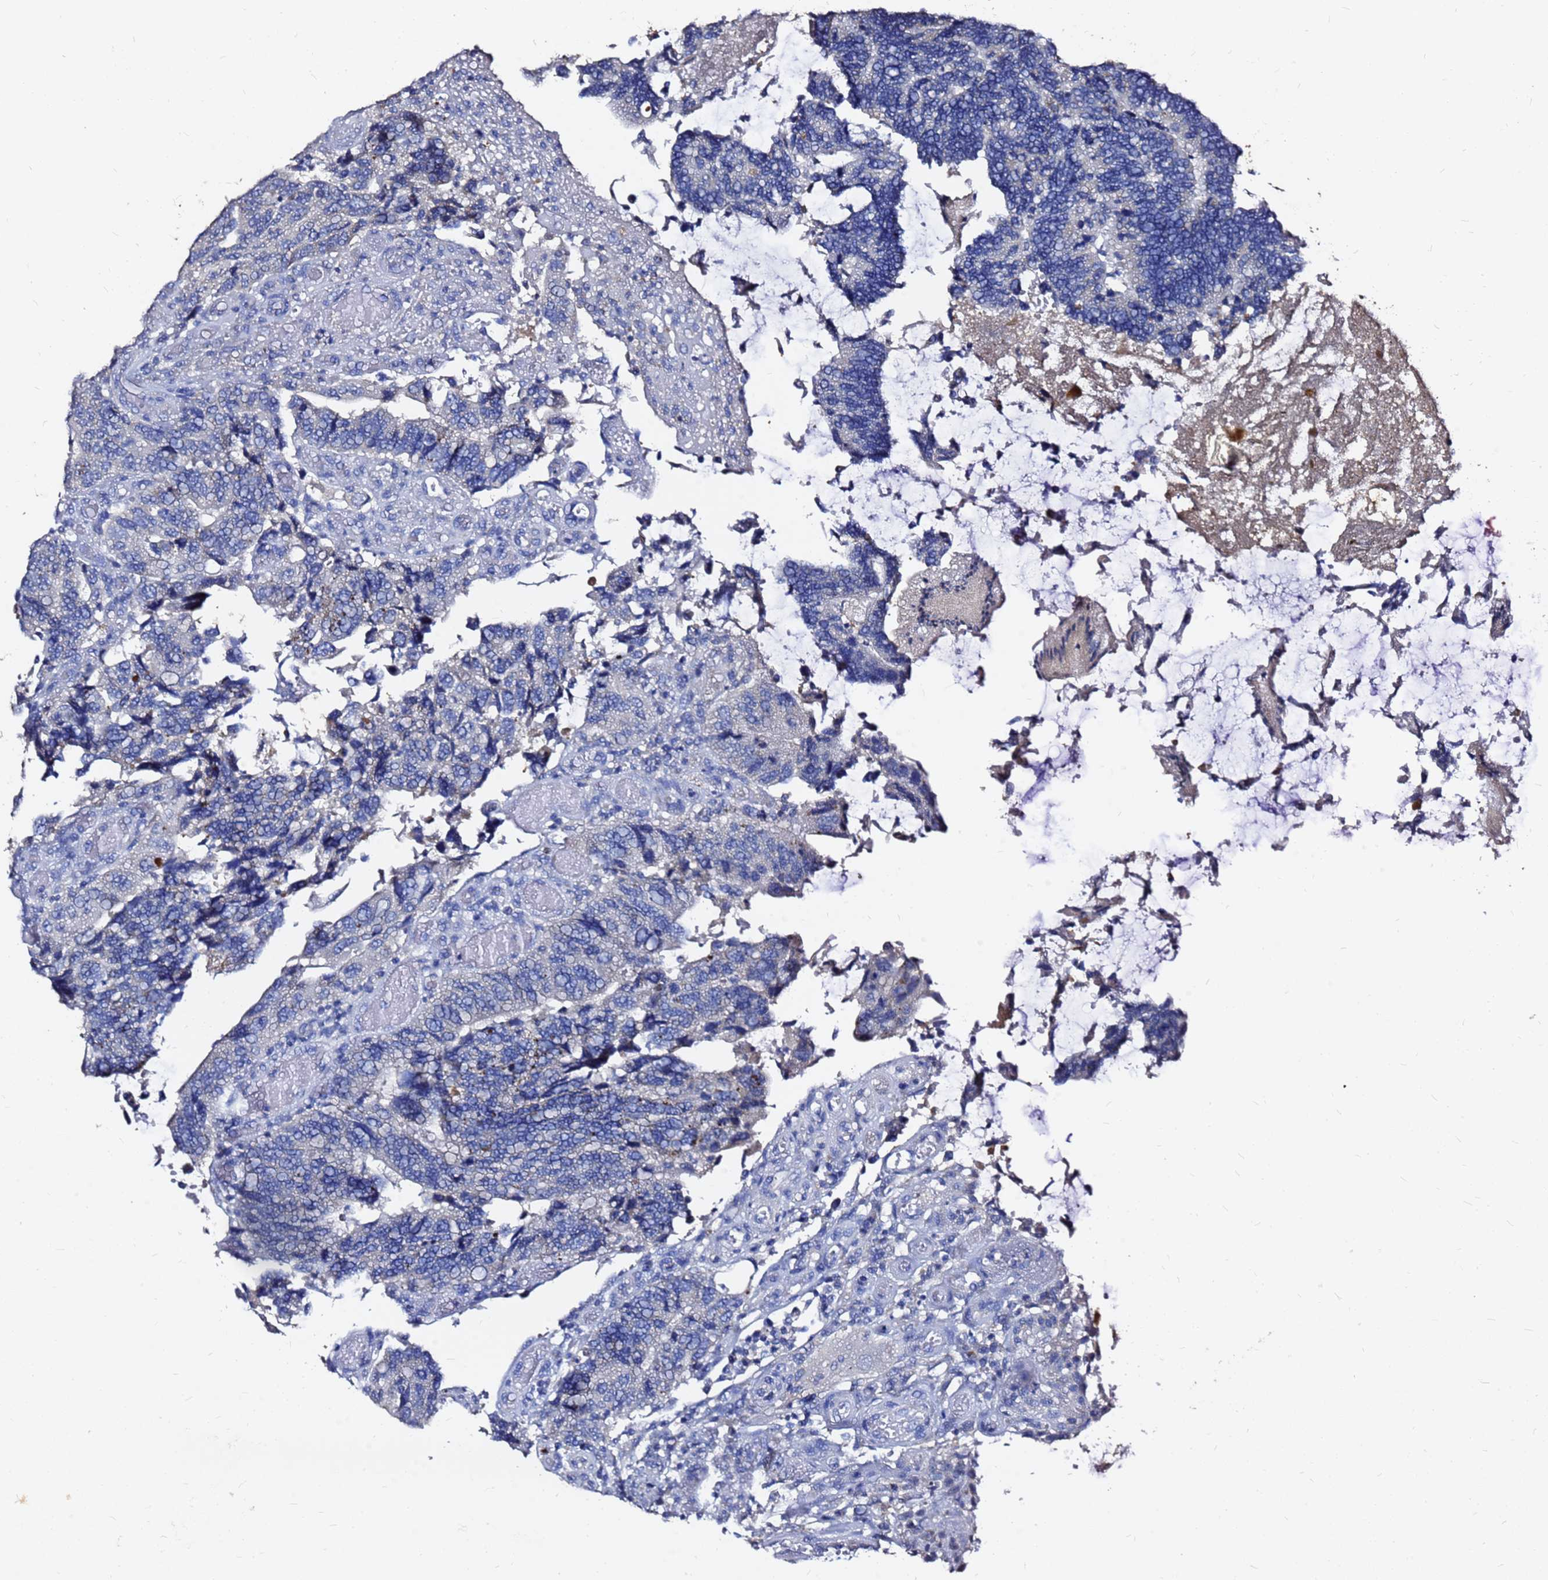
{"staining": {"intensity": "negative", "quantity": "none", "location": "none"}, "tissue": "colorectal cancer", "cell_type": "Tumor cells", "image_type": "cancer", "snomed": [{"axis": "morphology", "description": "Adenocarcinoma, NOS"}, {"axis": "topography", "description": "Colon"}], "caption": "Immunohistochemistry of human colorectal adenocarcinoma reveals no expression in tumor cells.", "gene": "FAM183A", "patient": {"sex": "male", "age": 87}}